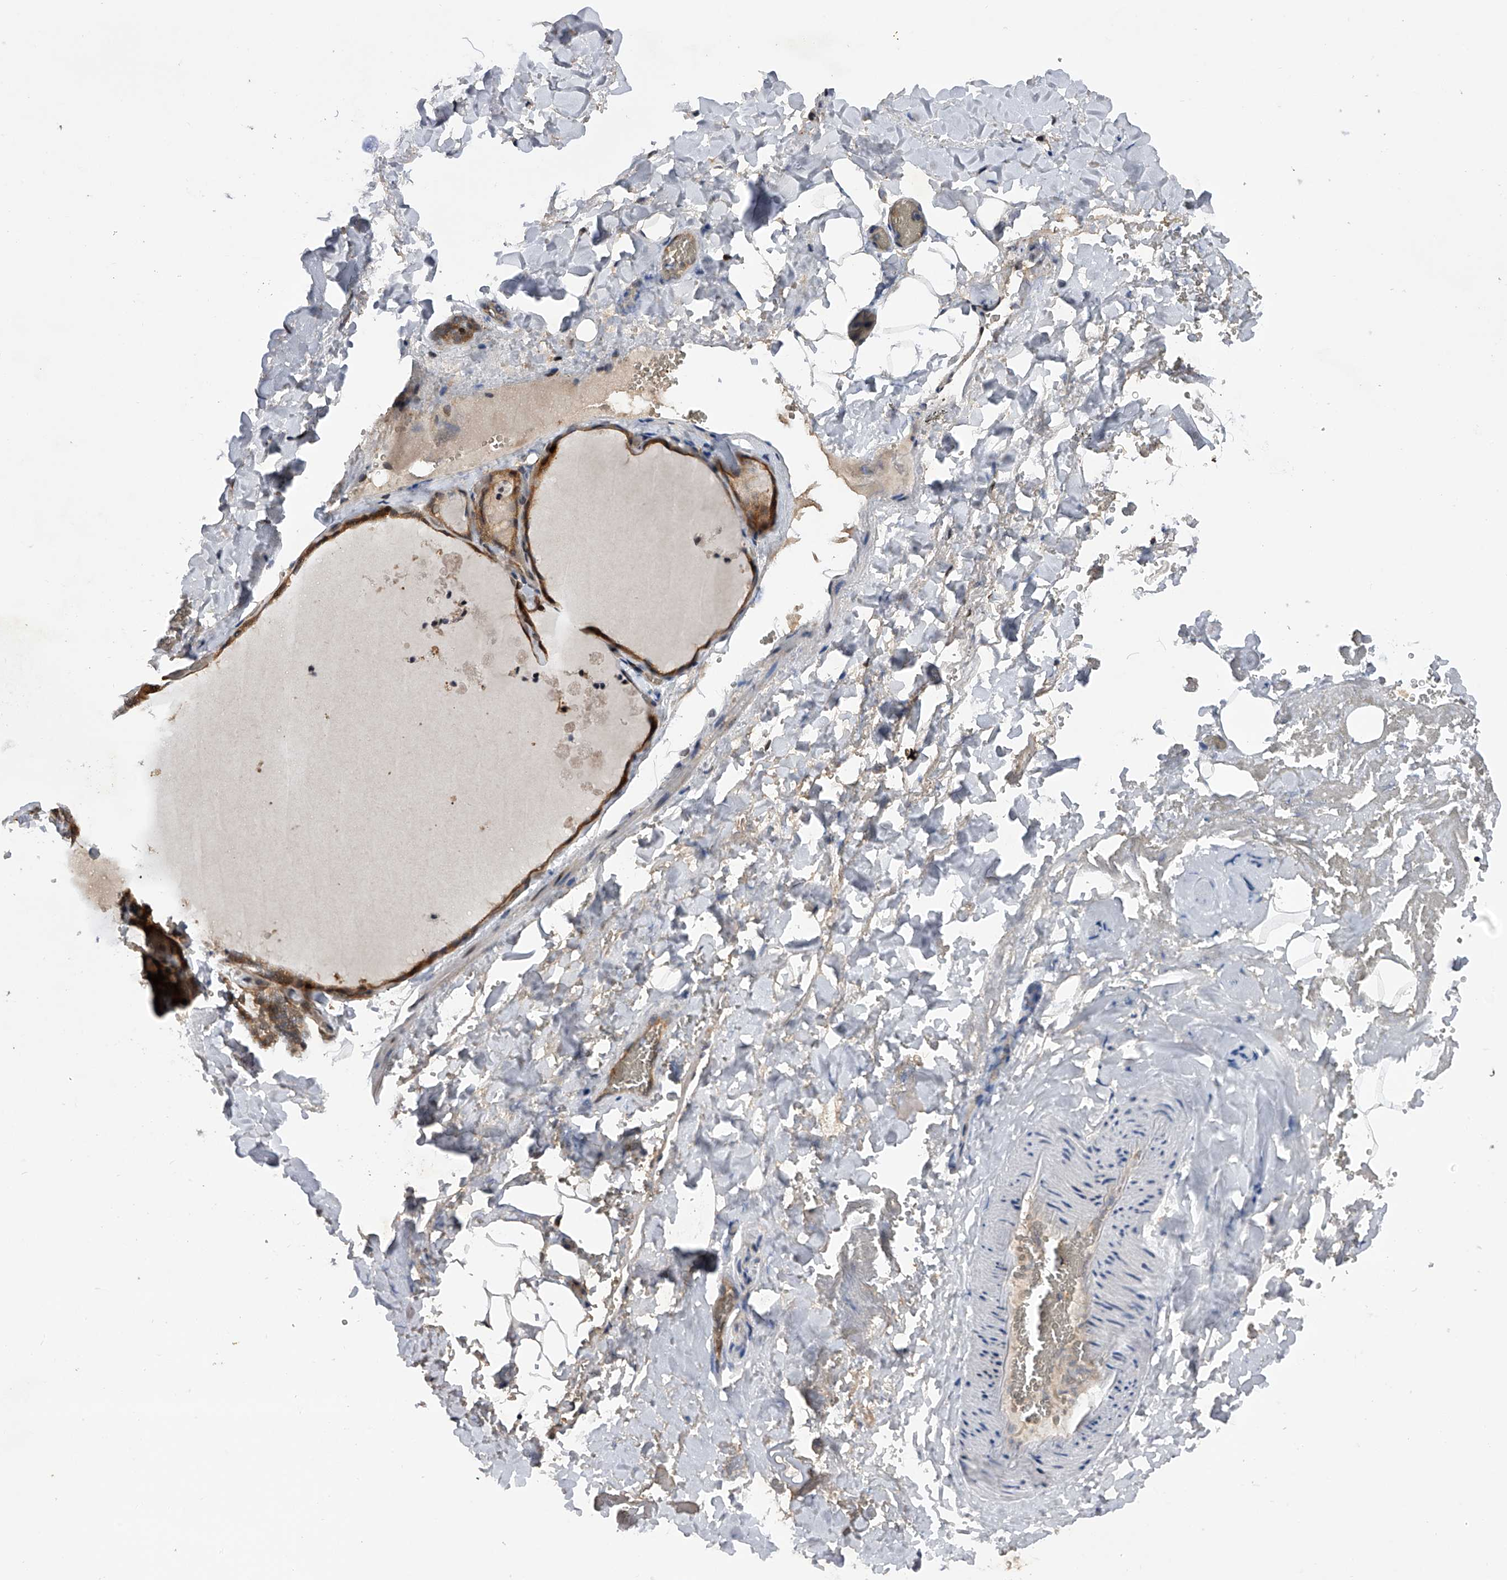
{"staining": {"intensity": "weak", "quantity": ">75%", "location": "cytoplasmic/membranous,nuclear"}, "tissue": "thyroid gland", "cell_type": "Glandular cells", "image_type": "normal", "snomed": [{"axis": "morphology", "description": "Normal tissue, NOS"}, {"axis": "topography", "description": "Thyroid gland"}], "caption": "Normal thyroid gland displays weak cytoplasmic/membranous,nuclear positivity in about >75% of glandular cells, visualized by immunohistochemistry. Nuclei are stained in blue.", "gene": "RWDD2A", "patient": {"sex": "female", "age": 22}}